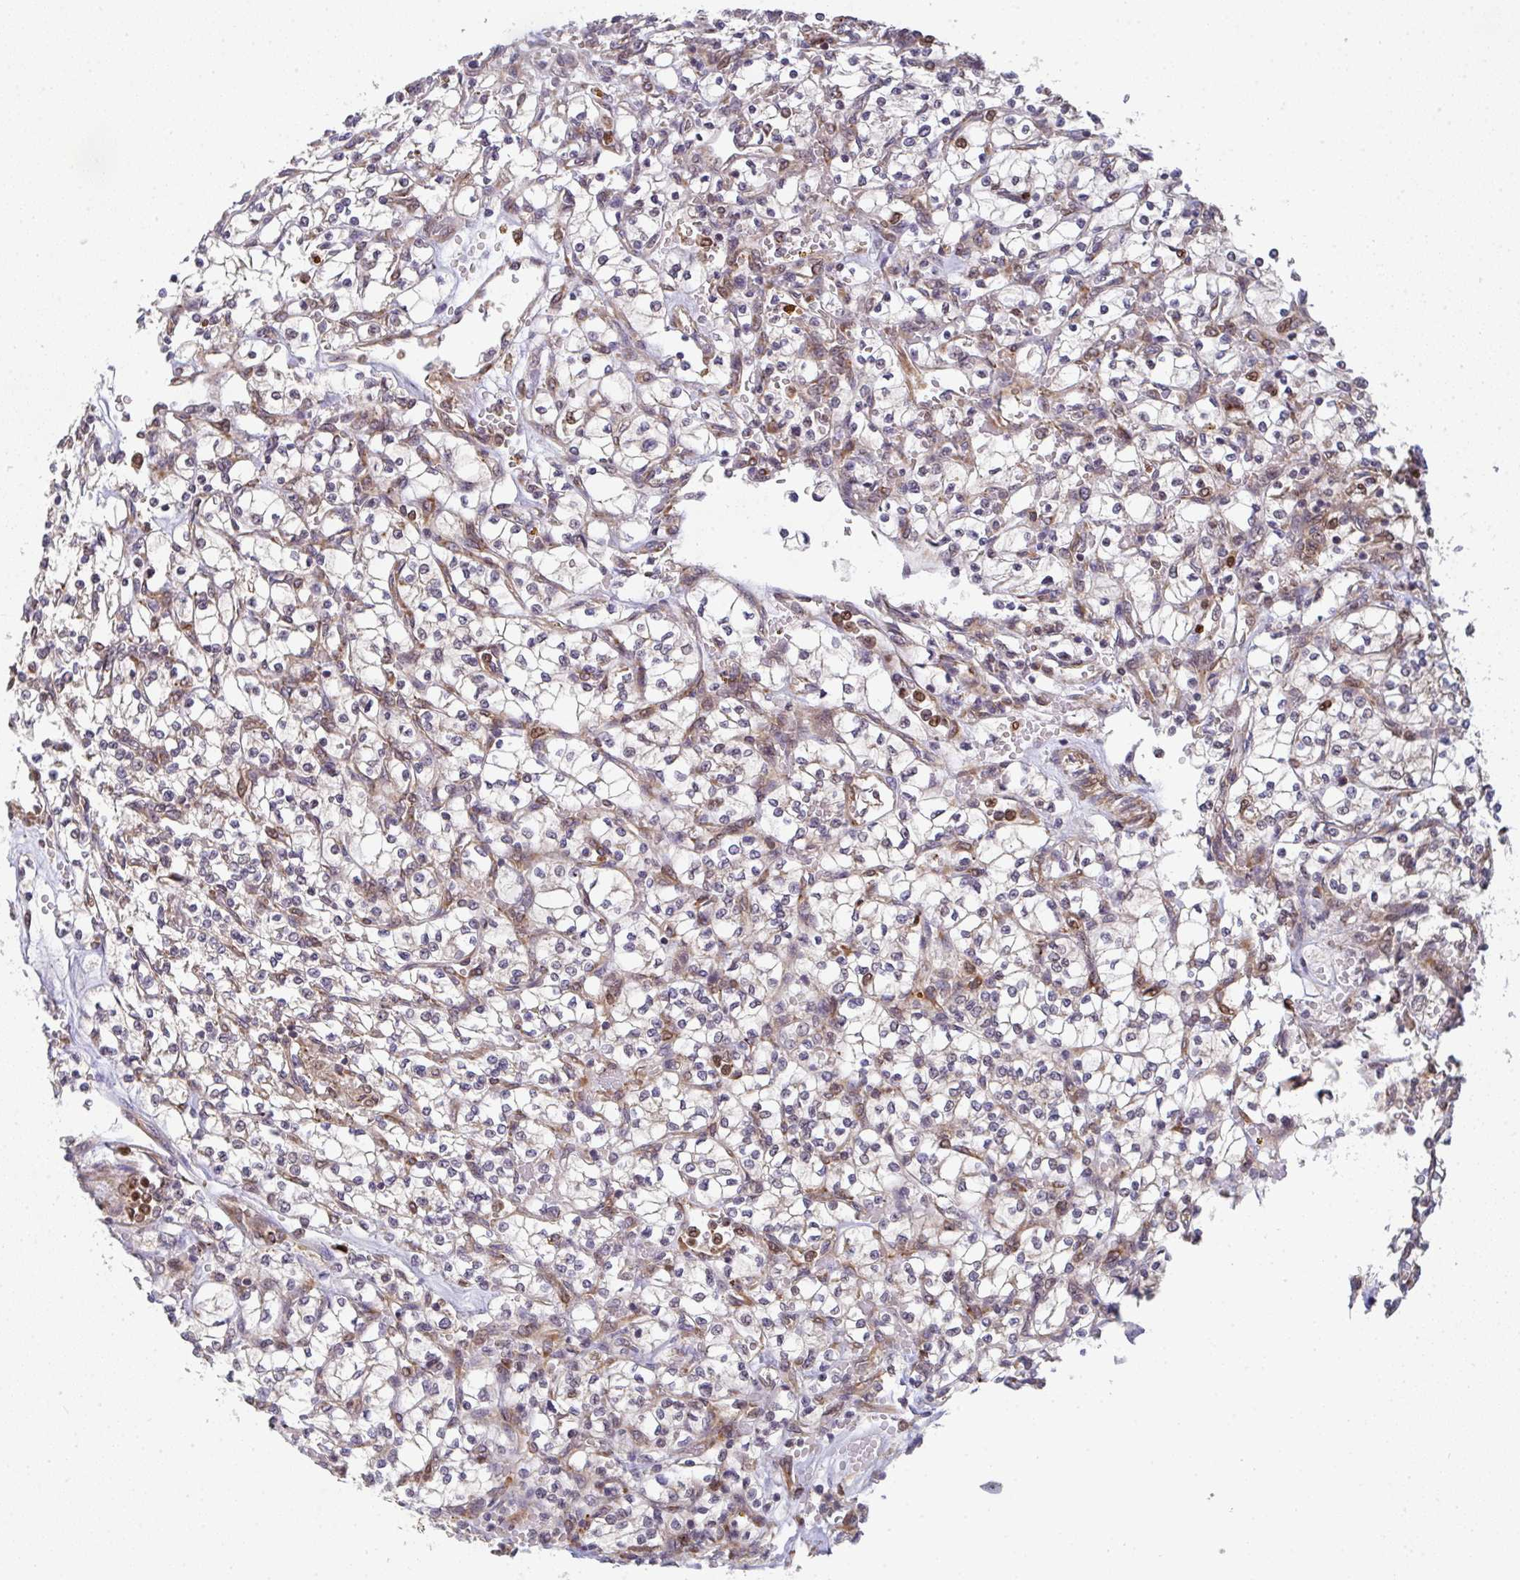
{"staining": {"intensity": "negative", "quantity": "none", "location": "none"}, "tissue": "renal cancer", "cell_type": "Tumor cells", "image_type": "cancer", "snomed": [{"axis": "morphology", "description": "Adenocarcinoma, NOS"}, {"axis": "topography", "description": "Kidney"}], "caption": "Image shows no significant protein positivity in tumor cells of renal cancer (adenocarcinoma). (DAB immunohistochemistry (IHC), high magnification).", "gene": "SIMC1", "patient": {"sex": "female", "age": 64}}